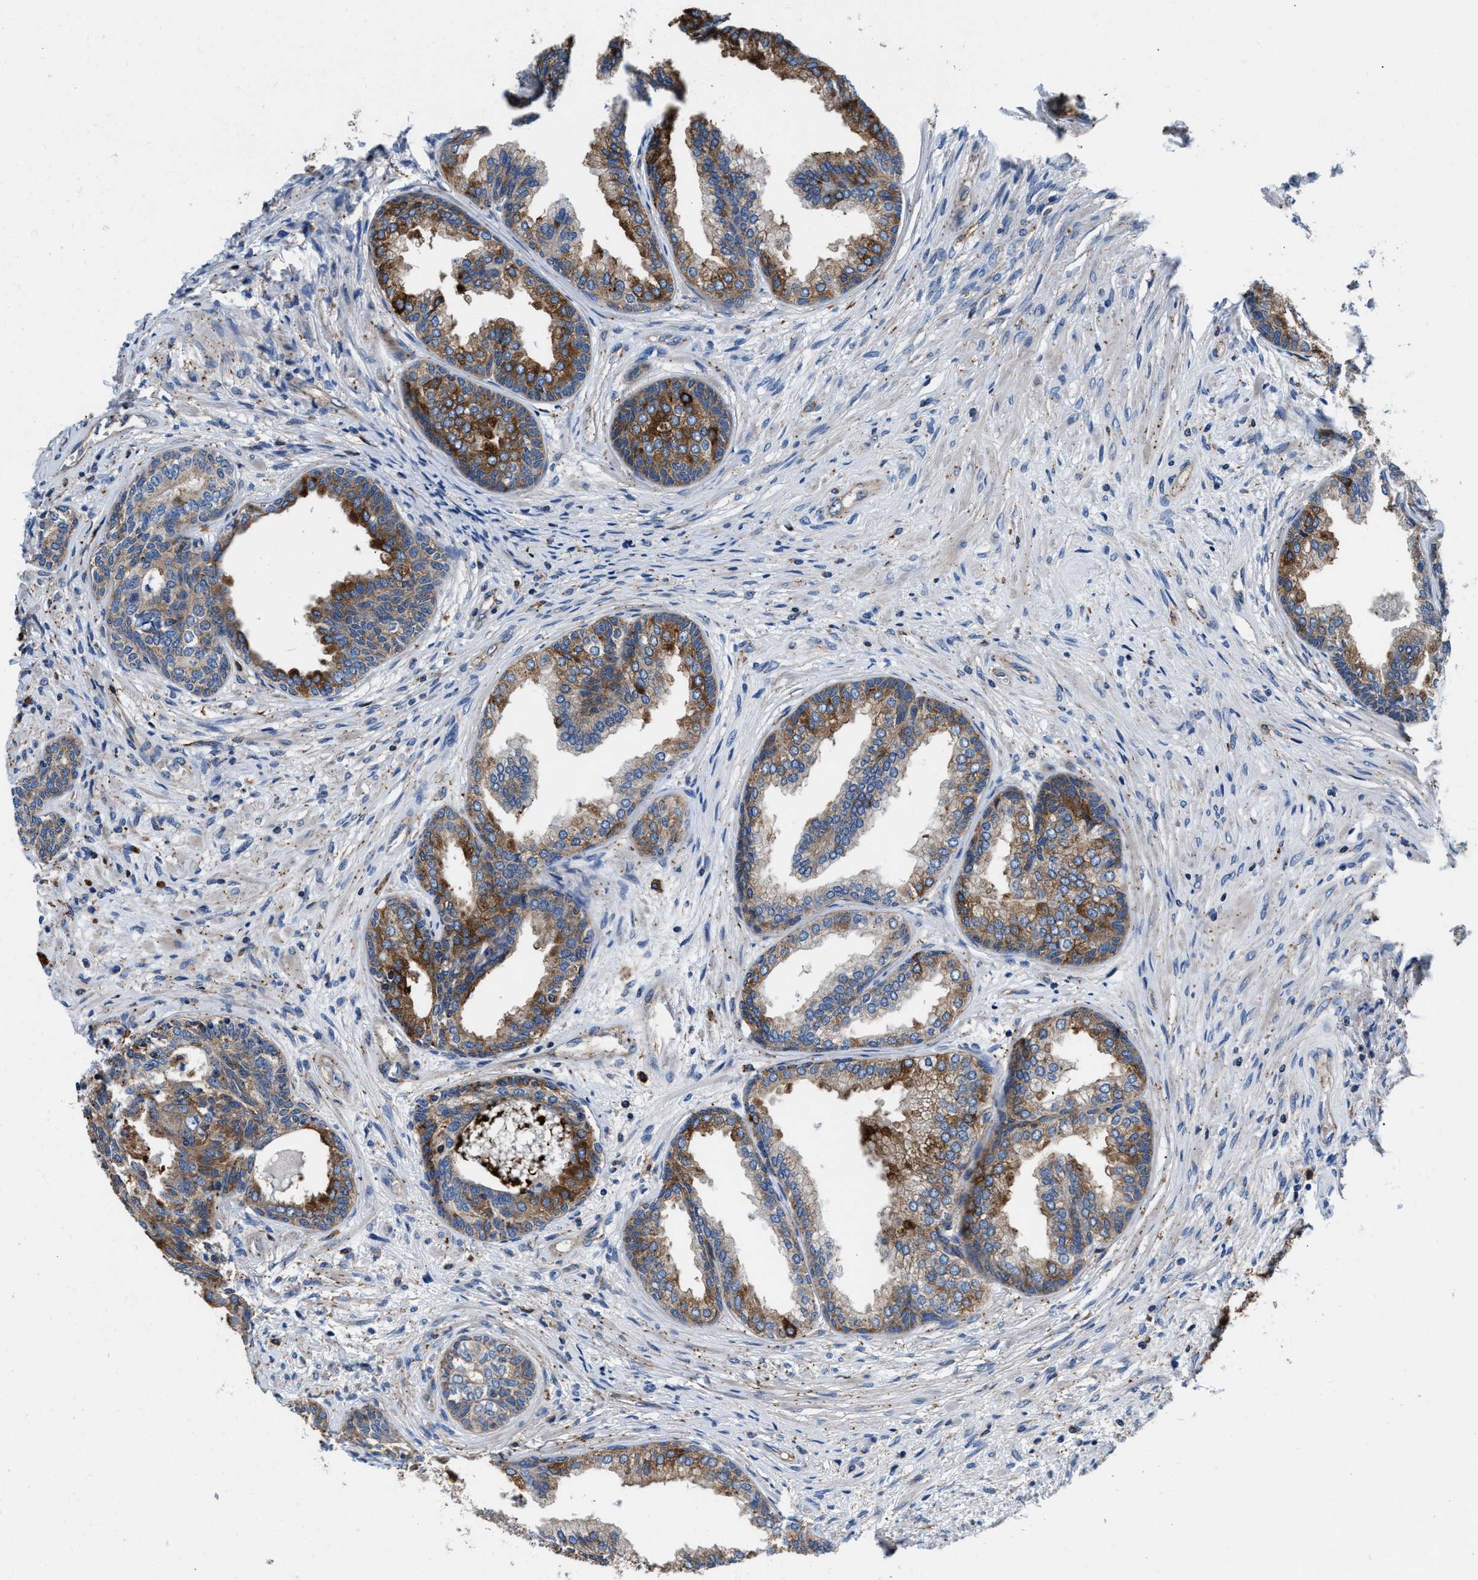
{"staining": {"intensity": "moderate", "quantity": ">75%", "location": "cytoplasmic/membranous"}, "tissue": "prostate", "cell_type": "Glandular cells", "image_type": "normal", "snomed": [{"axis": "morphology", "description": "Normal tissue, NOS"}, {"axis": "topography", "description": "Prostate"}], "caption": "Brown immunohistochemical staining in unremarkable prostate exhibits moderate cytoplasmic/membranous staining in about >75% of glandular cells. (Stains: DAB in brown, nuclei in blue, Microscopy: brightfield microscopy at high magnification).", "gene": "PPP1R9B", "patient": {"sex": "male", "age": 76}}